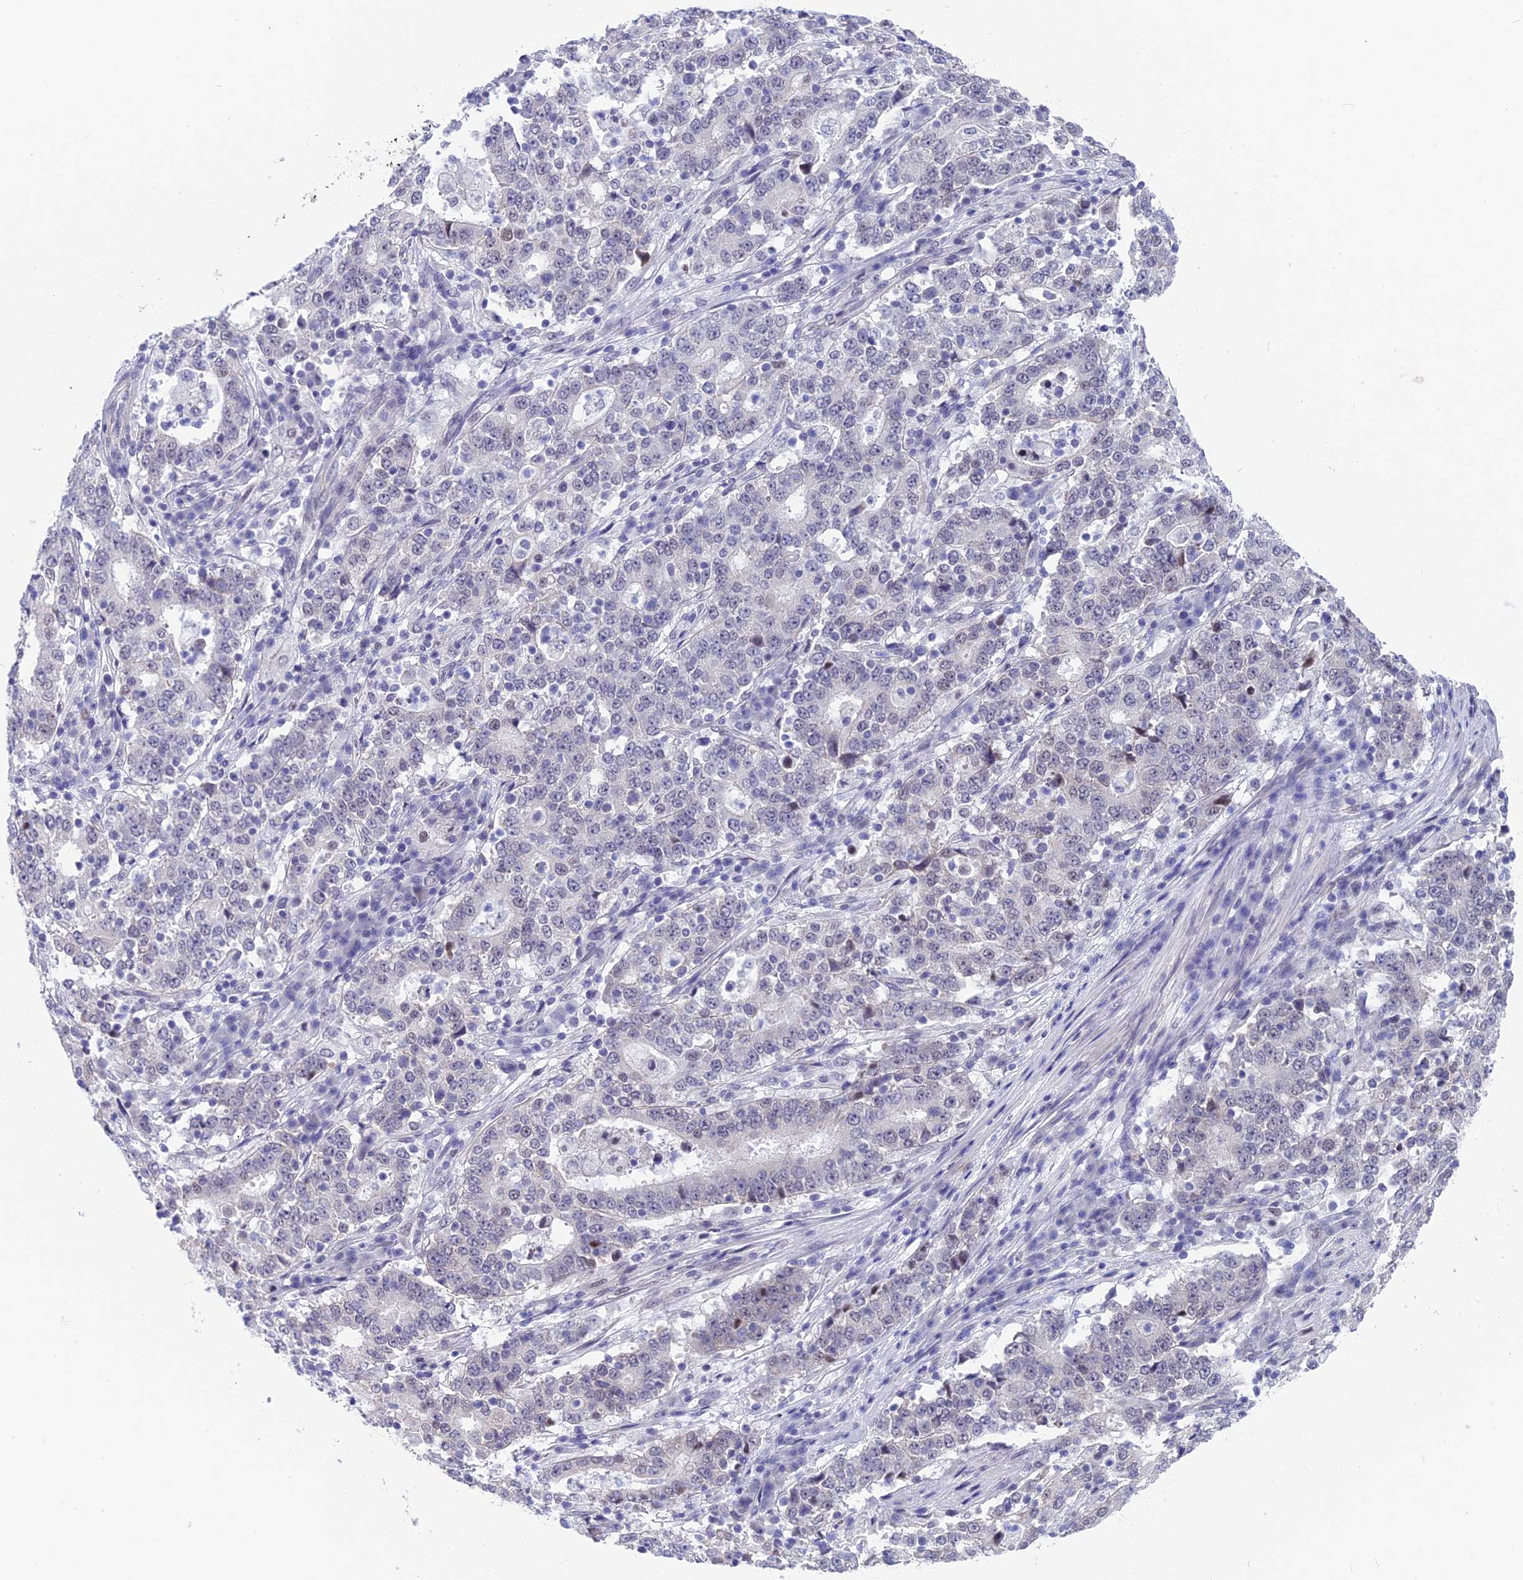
{"staining": {"intensity": "negative", "quantity": "none", "location": "none"}, "tissue": "stomach cancer", "cell_type": "Tumor cells", "image_type": "cancer", "snomed": [{"axis": "morphology", "description": "Adenocarcinoma, NOS"}, {"axis": "topography", "description": "Stomach"}], "caption": "Tumor cells show no significant expression in stomach cancer (adenocarcinoma). Brightfield microscopy of IHC stained with DAB (3,3'-diaminobenzidine) (brown) and hematoxylin (blue), captured at high magnification.", "gene": "SRSF5", "patient": {"sex": "male", "age": 59}}